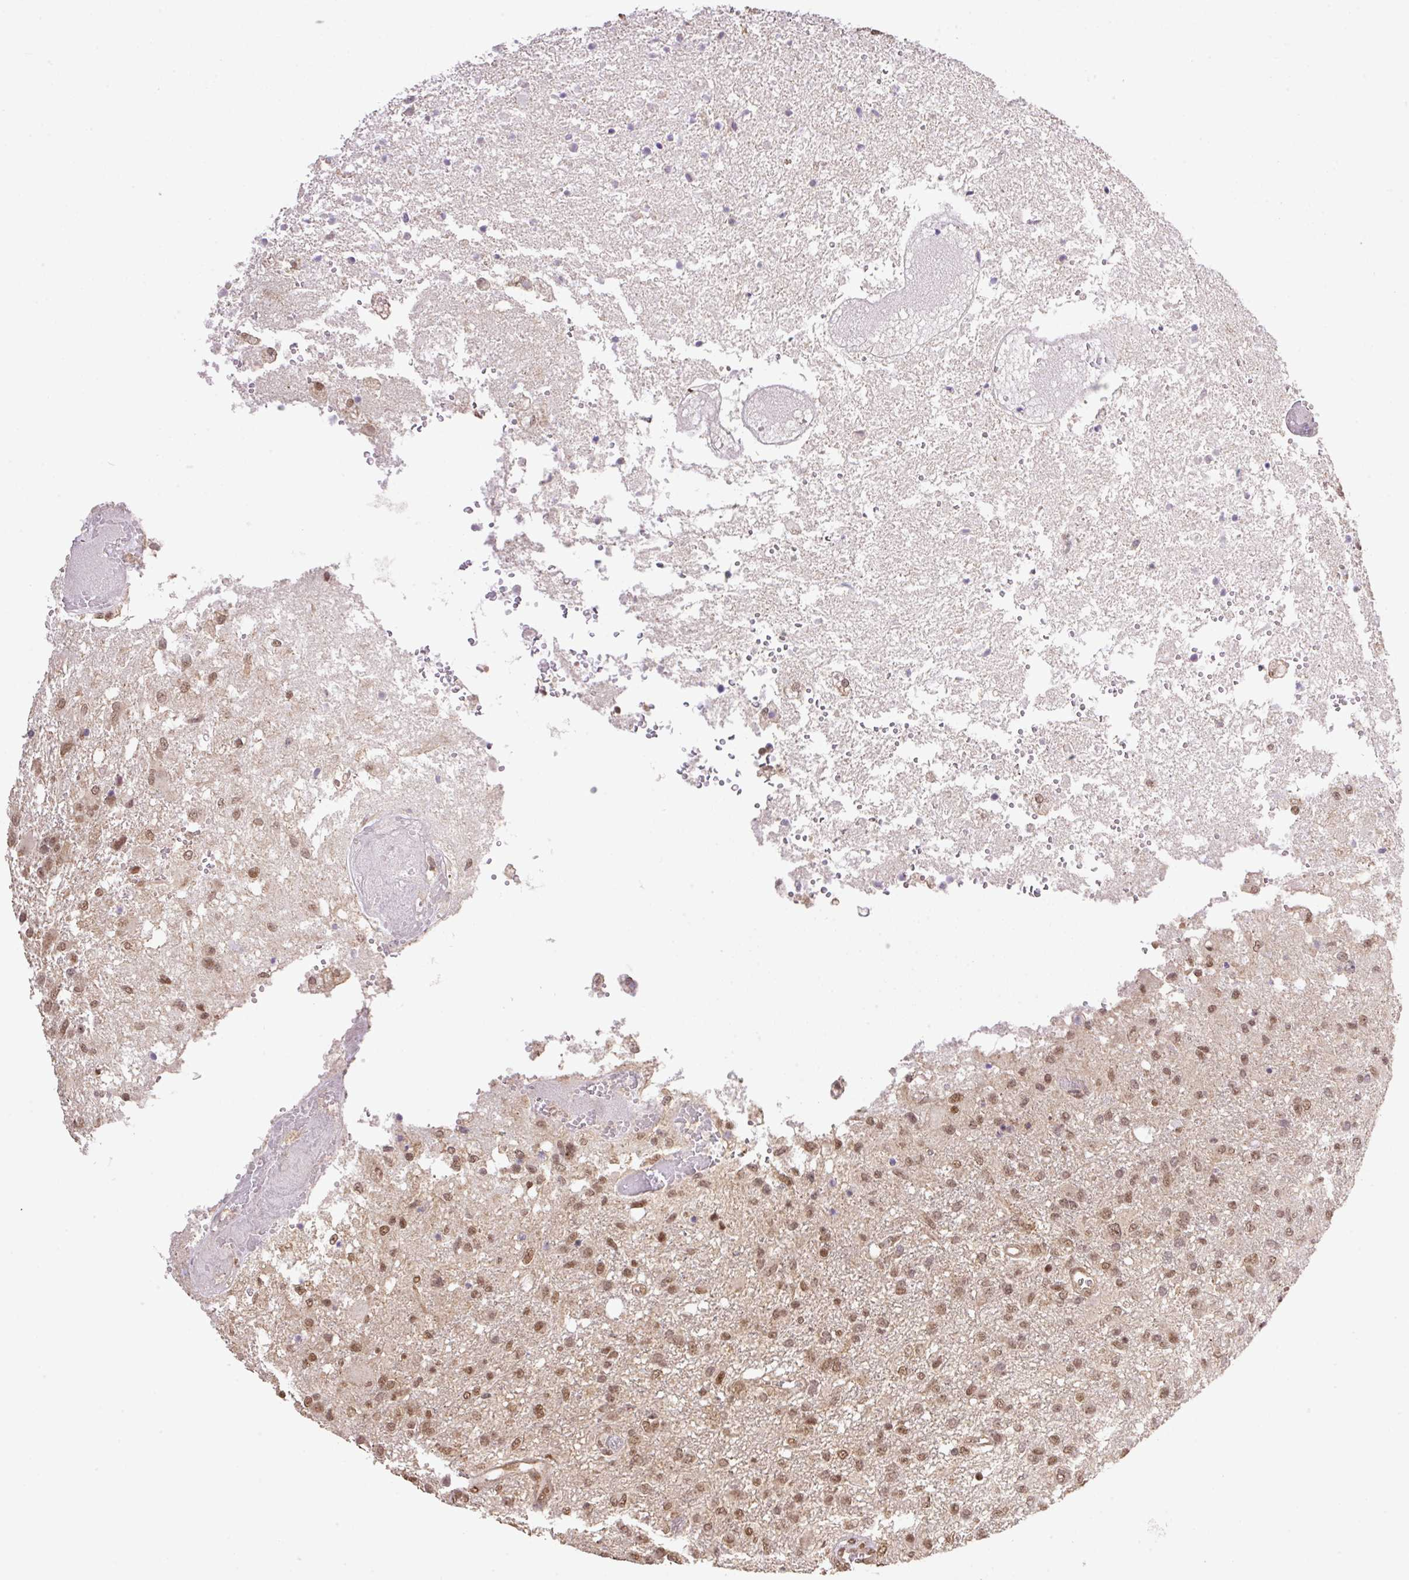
{"staining": {"intensity": "moderate", "quantity": ">75%", "location": "nuclear"}, "tissue": "glioma", "cell_type": "Tumor cells", "image_type": "cancer", "snomed": [{"axis": "morphology", "description": "Glioma, malignant, High grade"}, {"axis": "topography", "description": "Brain"}], "caption": "Immunohistochemistry photomicrograph of neoplastic tissue: human malignant glioma (high-grade) stained using immunohistochemistry (IHC) reveals medium levels of moderate protein expression localized specifically in the nuclear of tumor cells, appearing as a nuclear brown color.", "gene": "VPS25", "patient": {"sex": "female", "age": 74}}